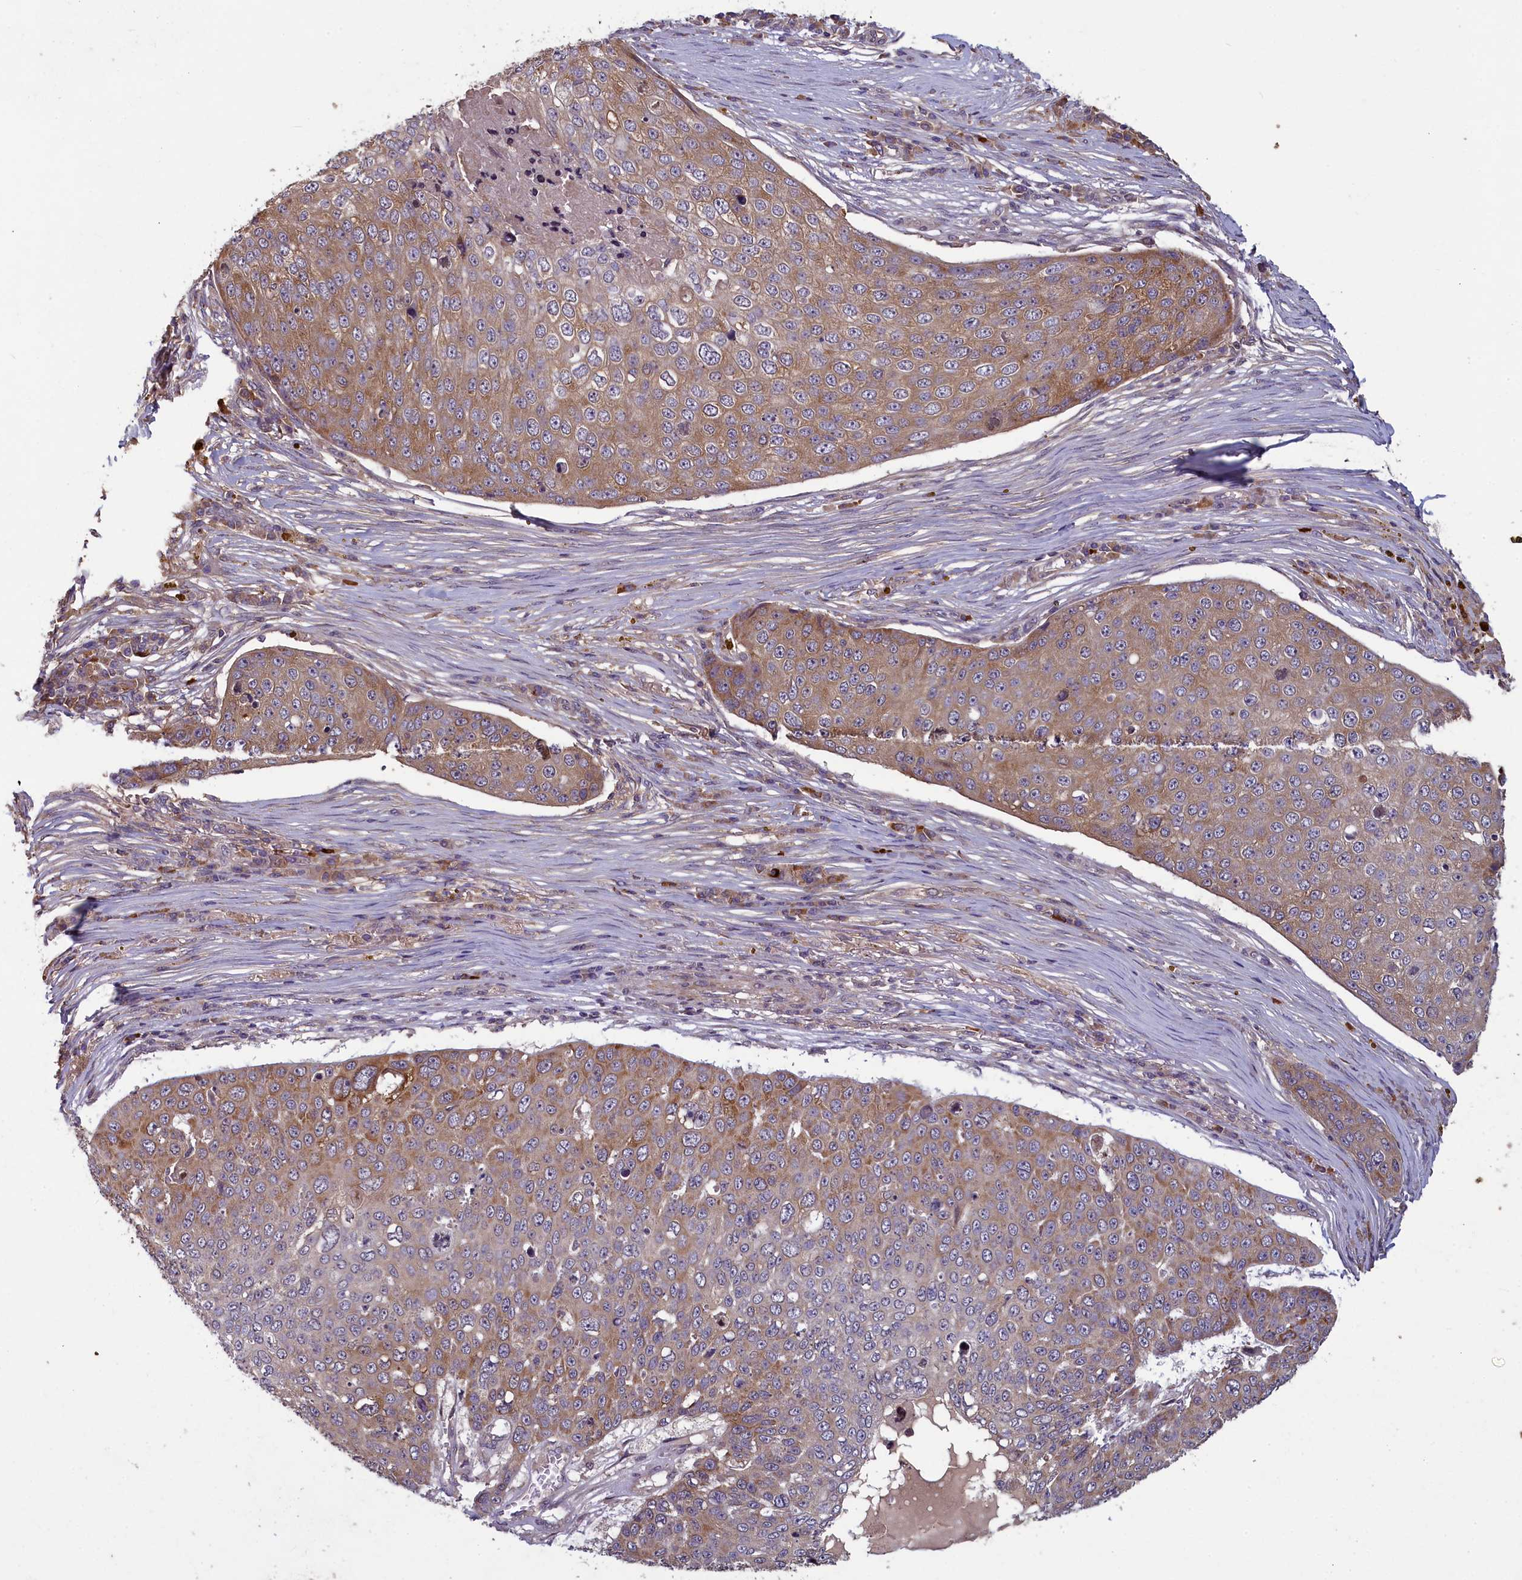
{"staining": {"intensity": "moderate", "quantity": ">75%", "location": "cytoplasmic/membranous"}, "tissue": "skin cancer", "cell_type": "Tumor cells", "image_type": "cancer", "snomed": [{"axis": "morphology", "description": "Squamous cell carcinoma, NOS"}, {"axis": "topography", "description": "Skin"}], "caption": "Moderate cytoplasmic/membranous staining for a protein is seen in approximately >75% of tumor cells of skin cancer using immunohistochemistry (IHC).", "gene": "NUDT6", "patient": {"sex": "male", "age": 71}}